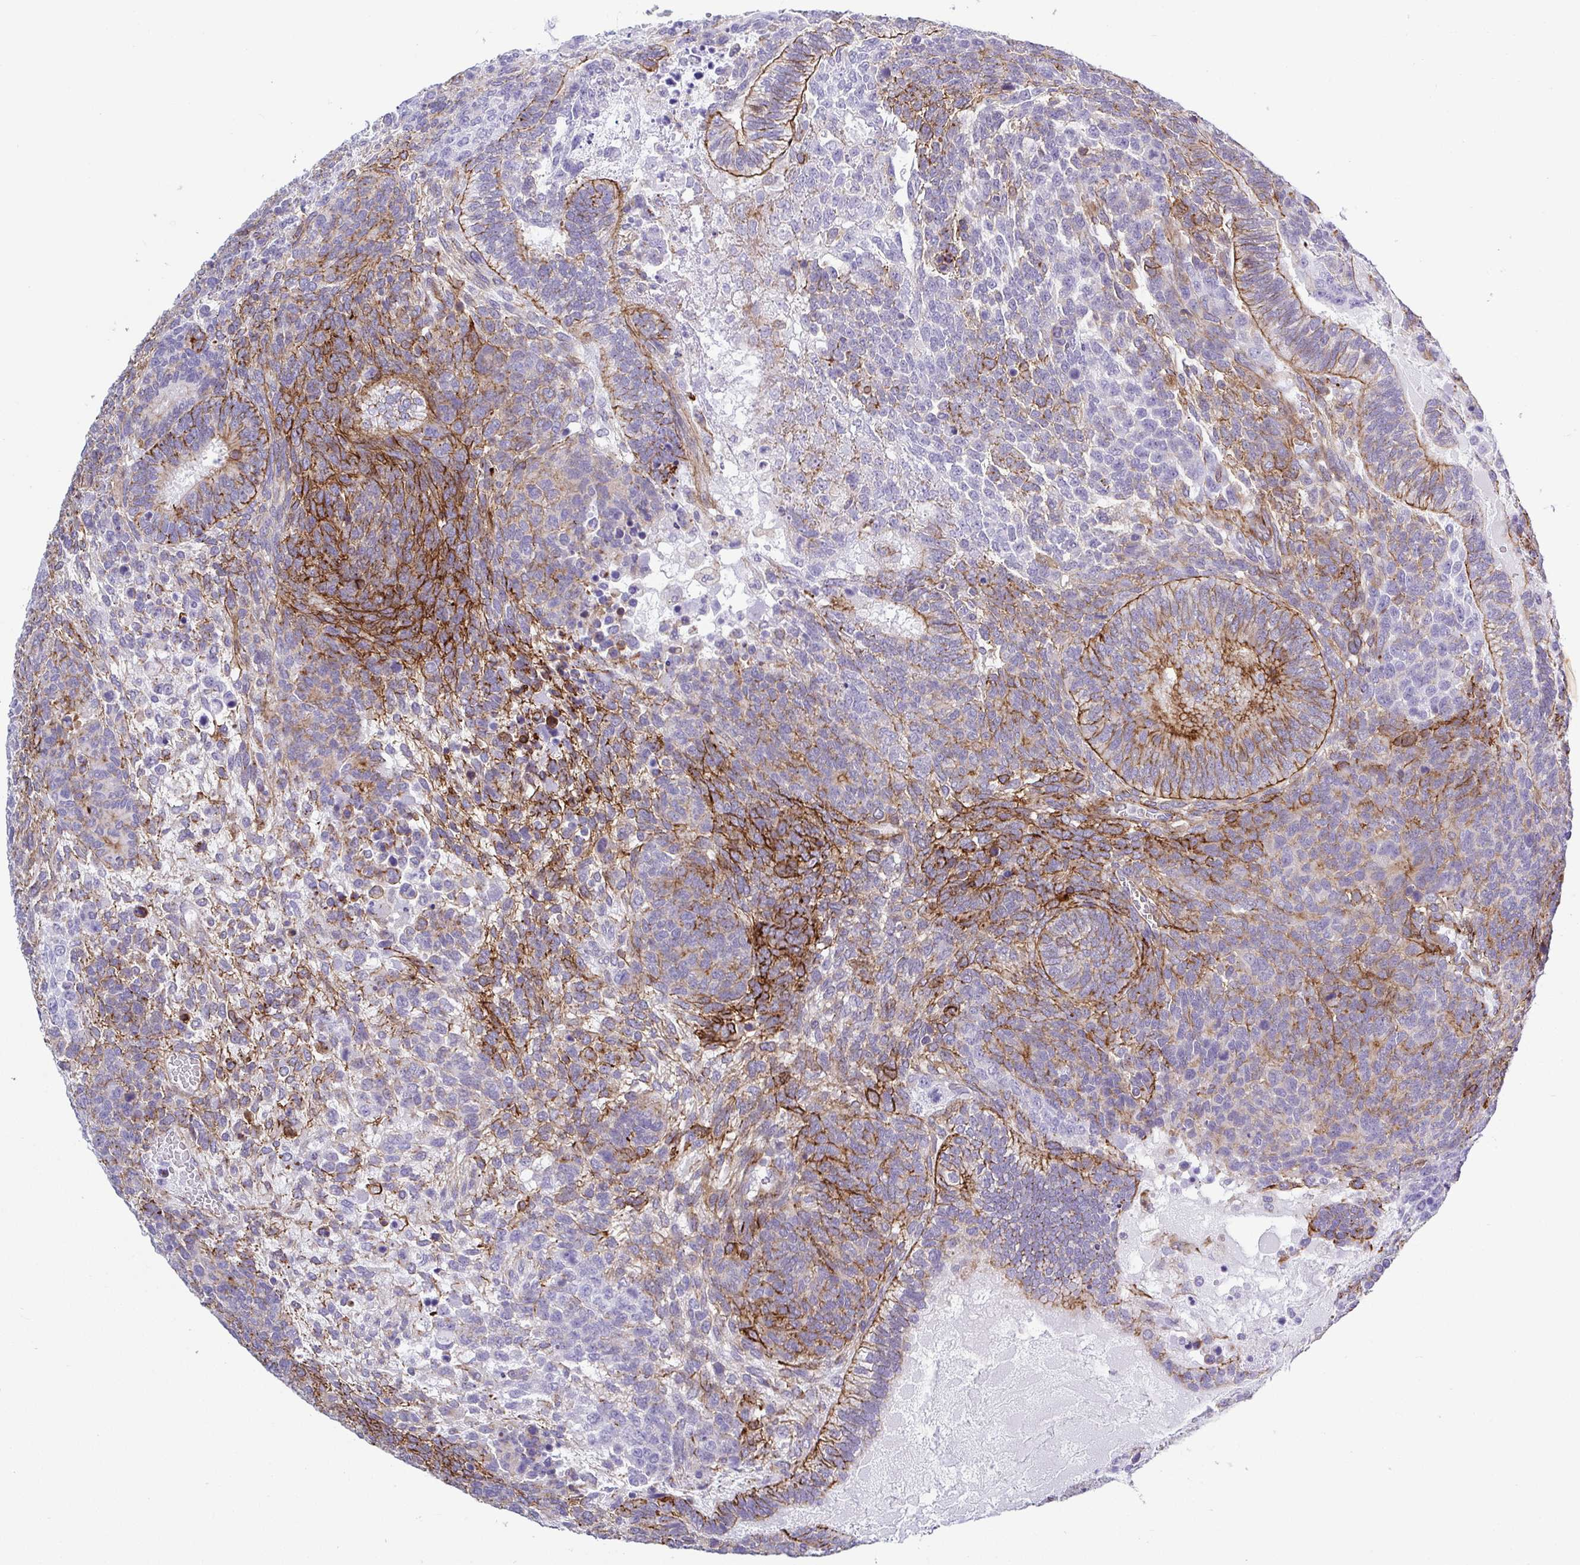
{"staining": {"intensity": "moderate", "quantity": "25%-75%", "location": "cytoplasmic/membranous"}, "tissue": "testis cancer", "cell_type": "Tumor cells", "image_type": "cancer", "snomed": [{"axis": "morphology", "description": "Normal tissue, NOS"}, {"axis": "morphology", "description": "Carcinoma, Embryonal, NOS"}, {"axis": "topography", "description": "Testis"}, {"axis": "topography", "description": "Epididymis"}], "caption": "A brown stain labels moderate cytoplasmic/membranous positivity of a protein in testis embryonal carcinoma tumor cells.", "gene": "LIMA1", "patient": {"sex": "male", "age": 23}}